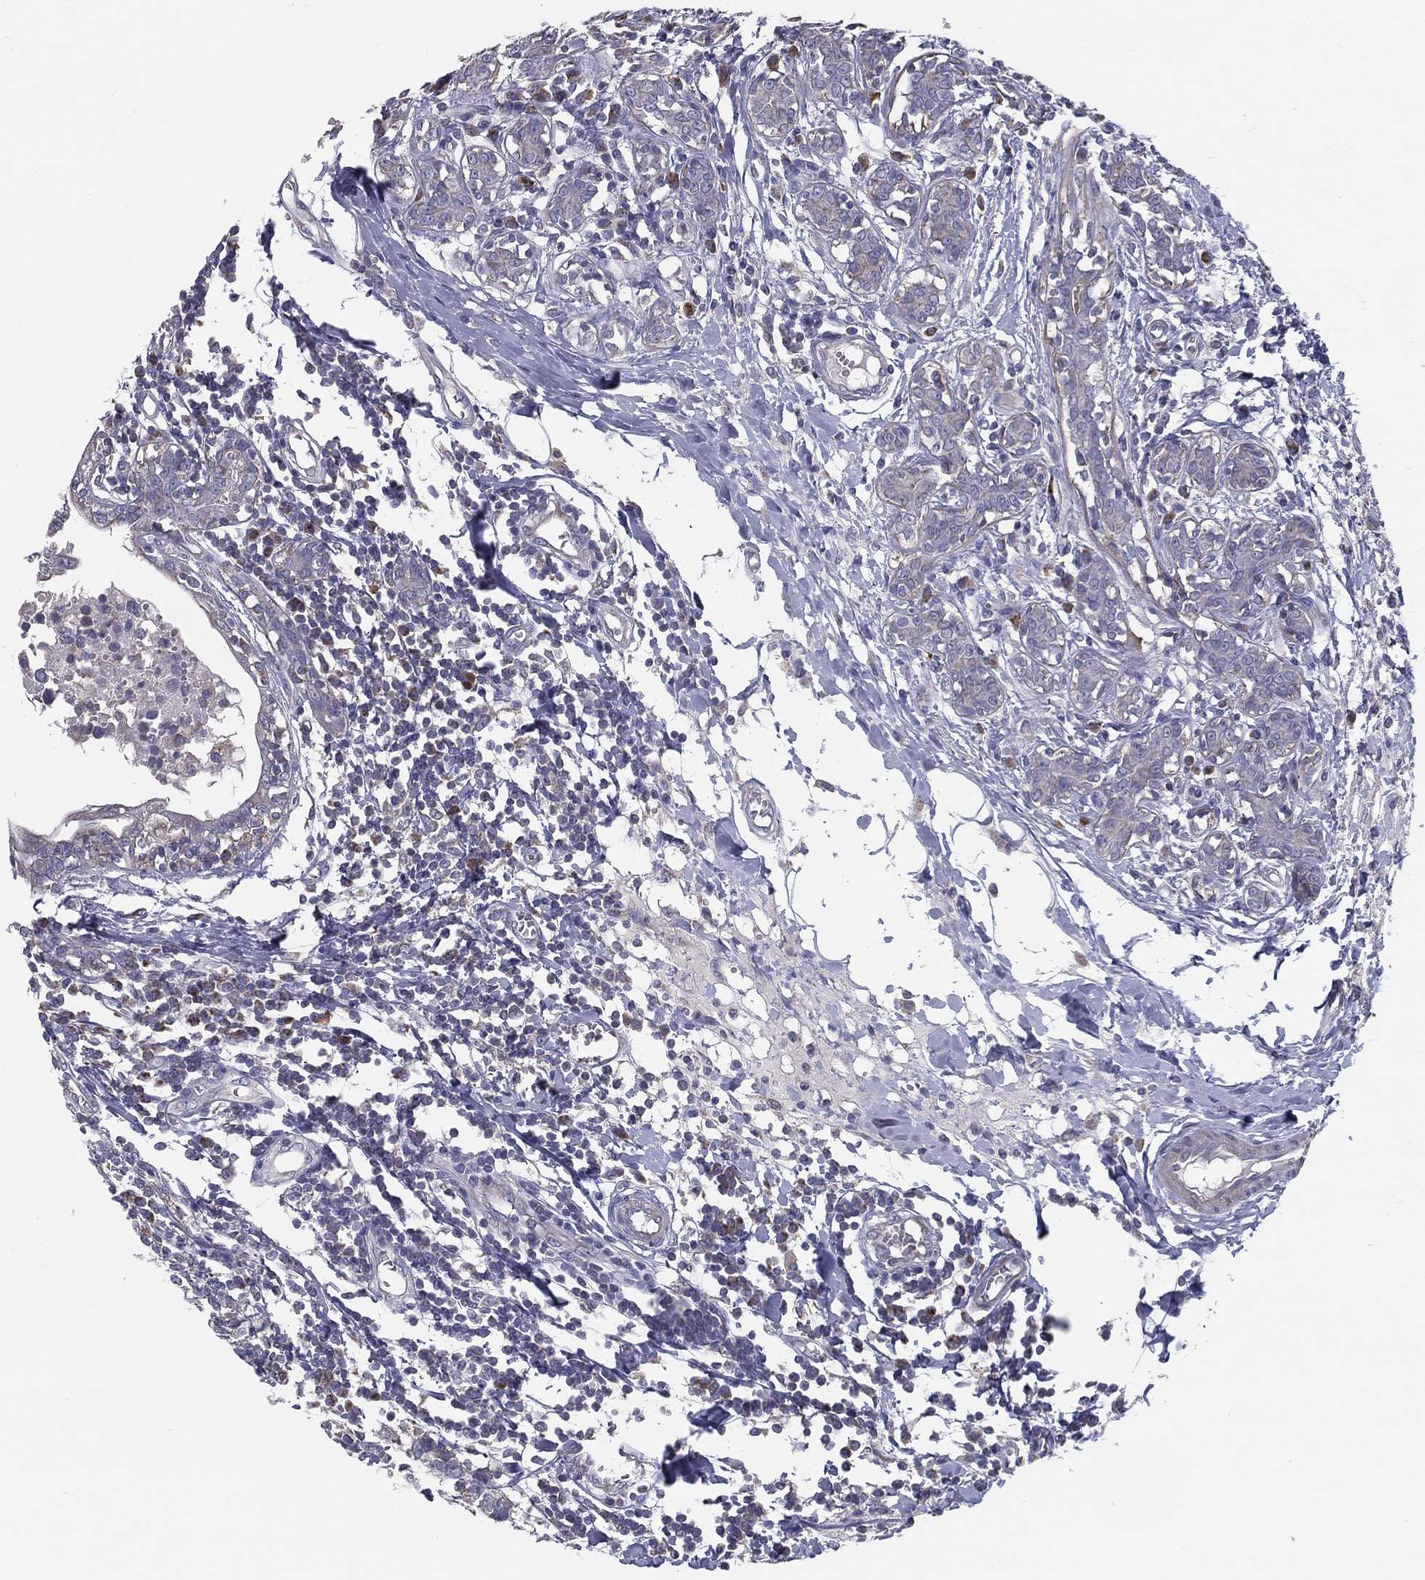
{"staining": {"intensity": "negative", "quantity": "none", "location": "none"}, "tissue": "breast cancer", "cell_type": "Tumor cells", "image_type": "cancer", "snomed": [{"axis": "morphology", "description": "Duct carcinoma"}, {"axis": "topography", "description": "Breast"}], "caption": "Photomicrograph shows no significant protein positivity in tumor cells of intraductal carcinoma (breast).", "gene": "PCSK1", "patient": {"sex": "female", "age": 30}}